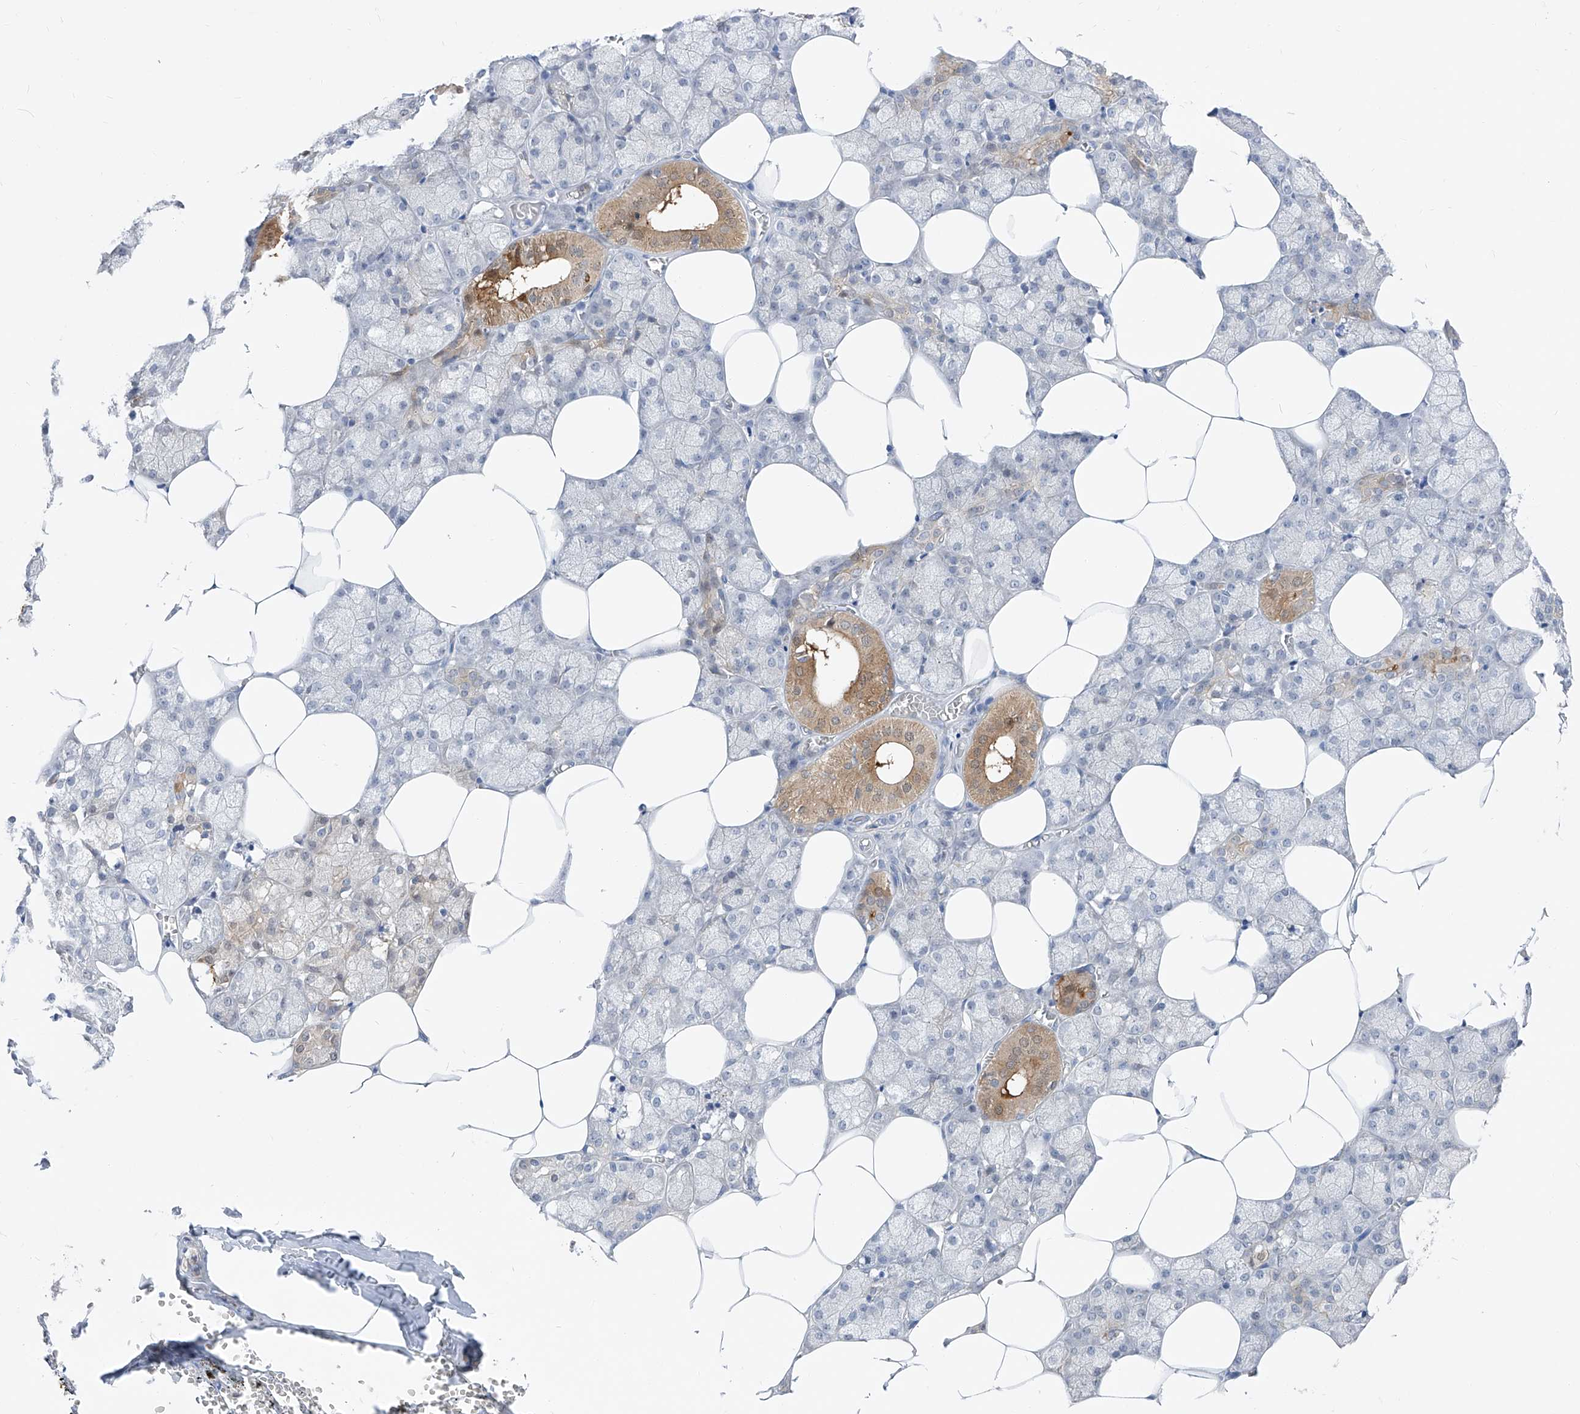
{"staining": {"intensity": "moderate", "quantity": "<25%", "location": "cytoplasmic/membranous"}, "tissue": "salivary gland", "cell_type": "Glandular cells", "image_type": "normal", "snomed": [{"axis": "morphology", "description": "Normal tissue, NOS"}, {"axis": "topography", "description": "Salivary gland"}], "caption": "IHC micrograph of unremarkable salivary gland: human salivary gland stained using immunohistochemistry (IHC) displays low levels of moderate protein expression localized specifically in the cytoplasmic/membranous of glandular cells, appearing as a cytoplasmic/membranous brown color.", "gene": "UFL1", "patient": {"sex": "male", "age": 62}}